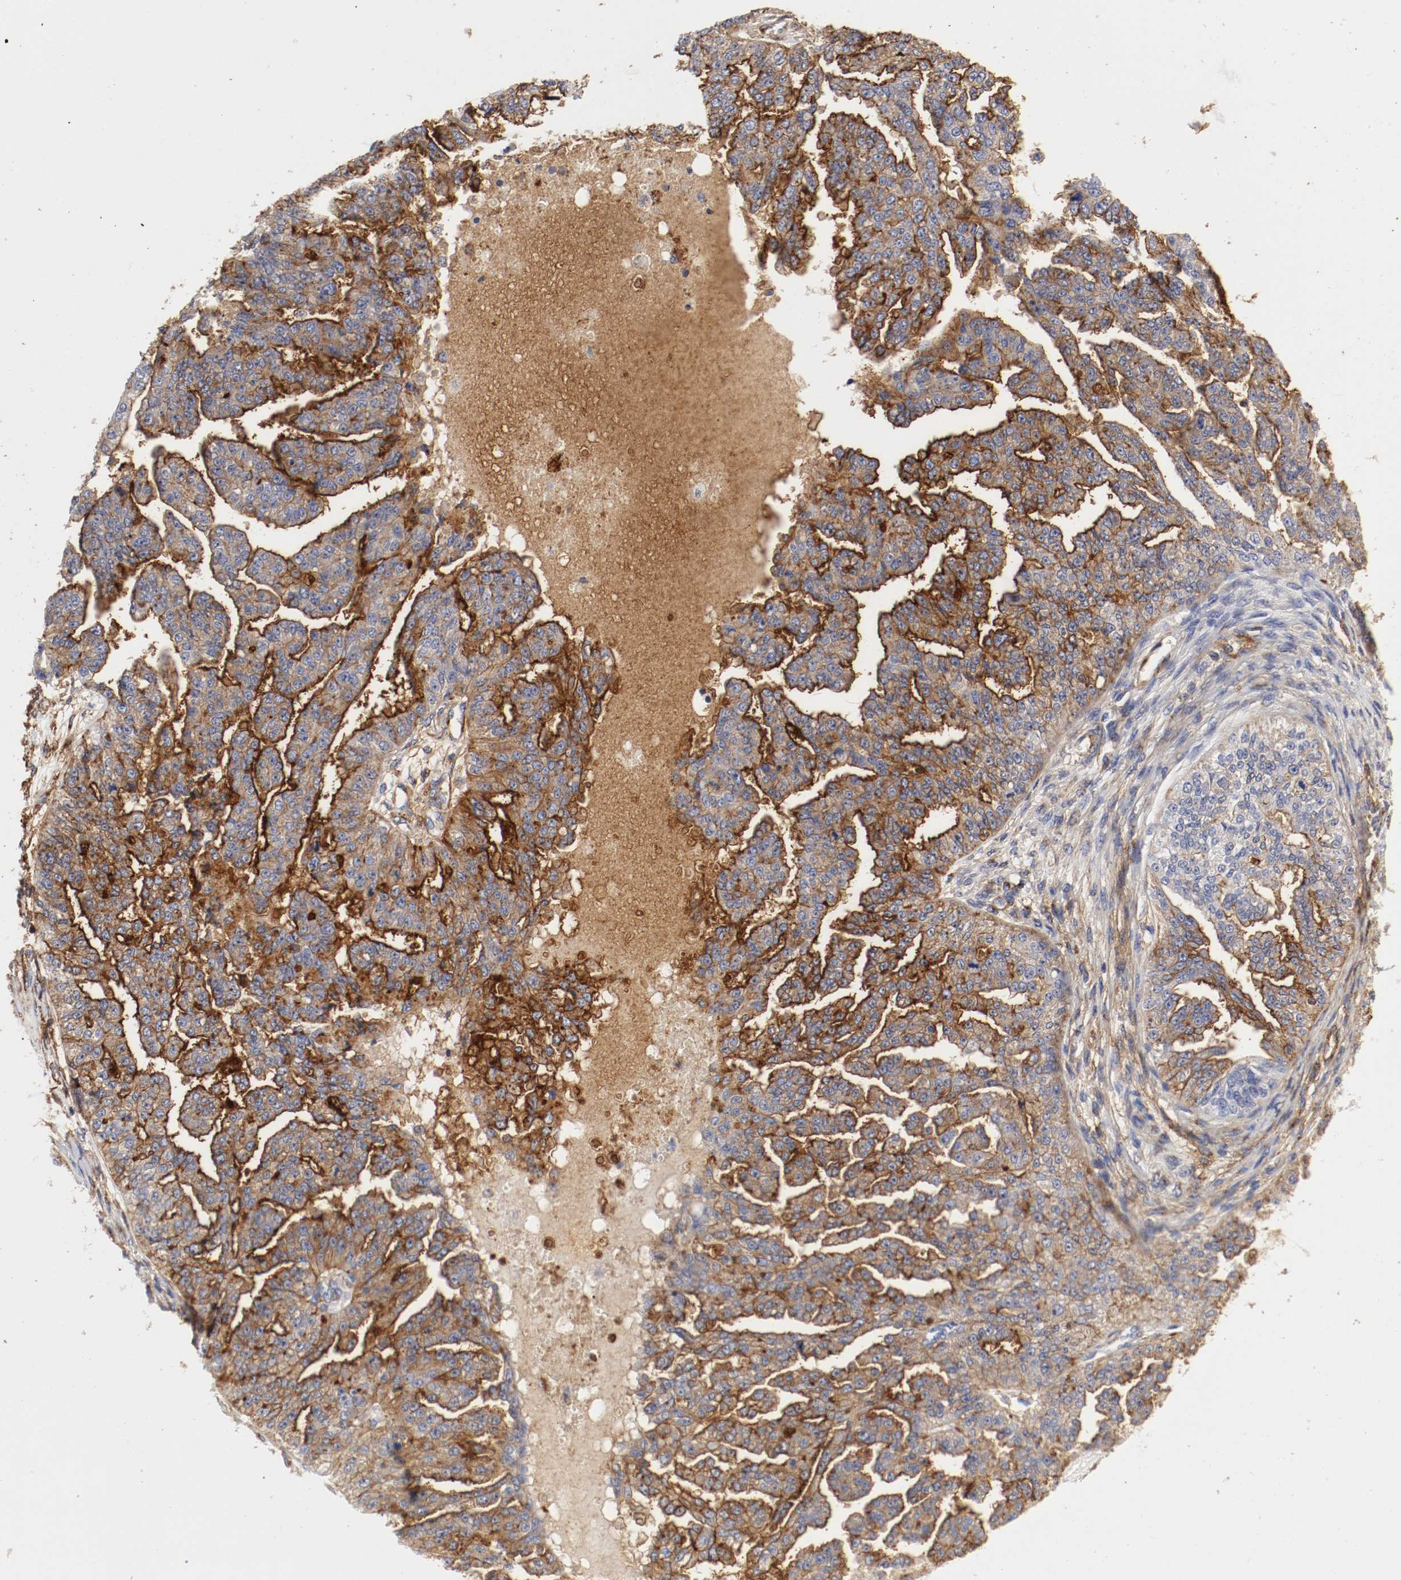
{"staining": {"intensity": "strong", "quantity": ">75%", "location": "cytoplasmic/membranous"}, "tissue": "ovarian cancer", "cell_type": "Tumor cells", "image_type": "cancer", "snomed": [{"axis": "morphology", "description": "Cystadenocarcinoma, serous, NOS"}, {"axis": "topography", "description": "Ovary"}], "caption": "Approximately >75% of tumor cells in human serous cystadenocarcinoma (ovarian) exhibit strong cytoplasmic/membranous protein positivity as visualized by brown immunohistochemical staining.", "gene": "IFITM1", "patient": {"sex": "female", "age": 58}}